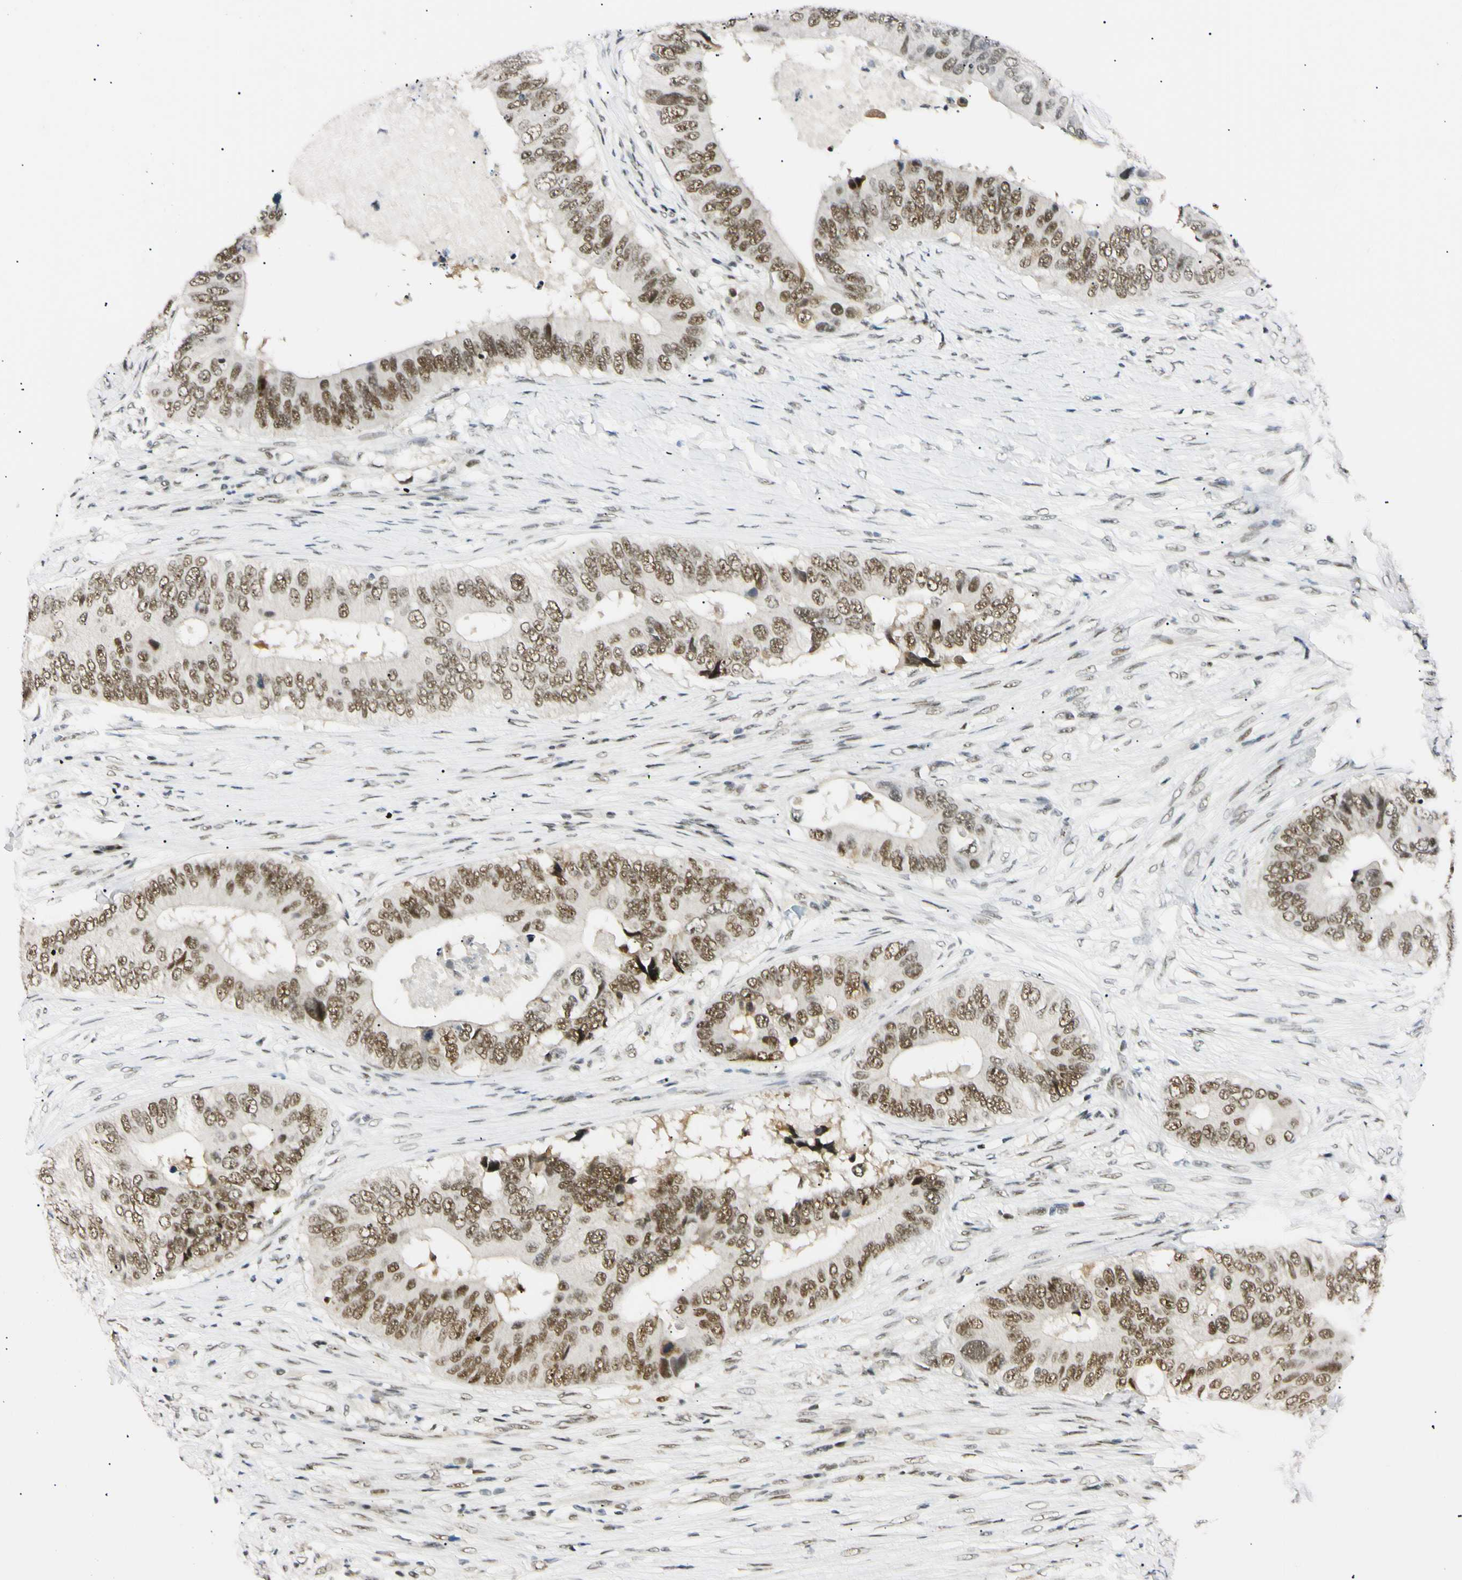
{"staining": {"intensity": "moderate", "quantity": ">75%", "location": "nuclear"}, "tissue": "colorectal cancer", "cell_type": "Tumor cells", "image_type": "cancer", "snomed": [{"axis": "morphology", "description": "Adenocarcinoma, NOS"}, {"axis": "topography", "description": "Colon"}], "caption": "Colorectal cancer was stained to show a protein in brown. There is medium levels of moderate nuclear positivity in approximately >75% of tumor cells.", "gene": "ZNF134", "patient": {"sex": "male", "age": 71}}